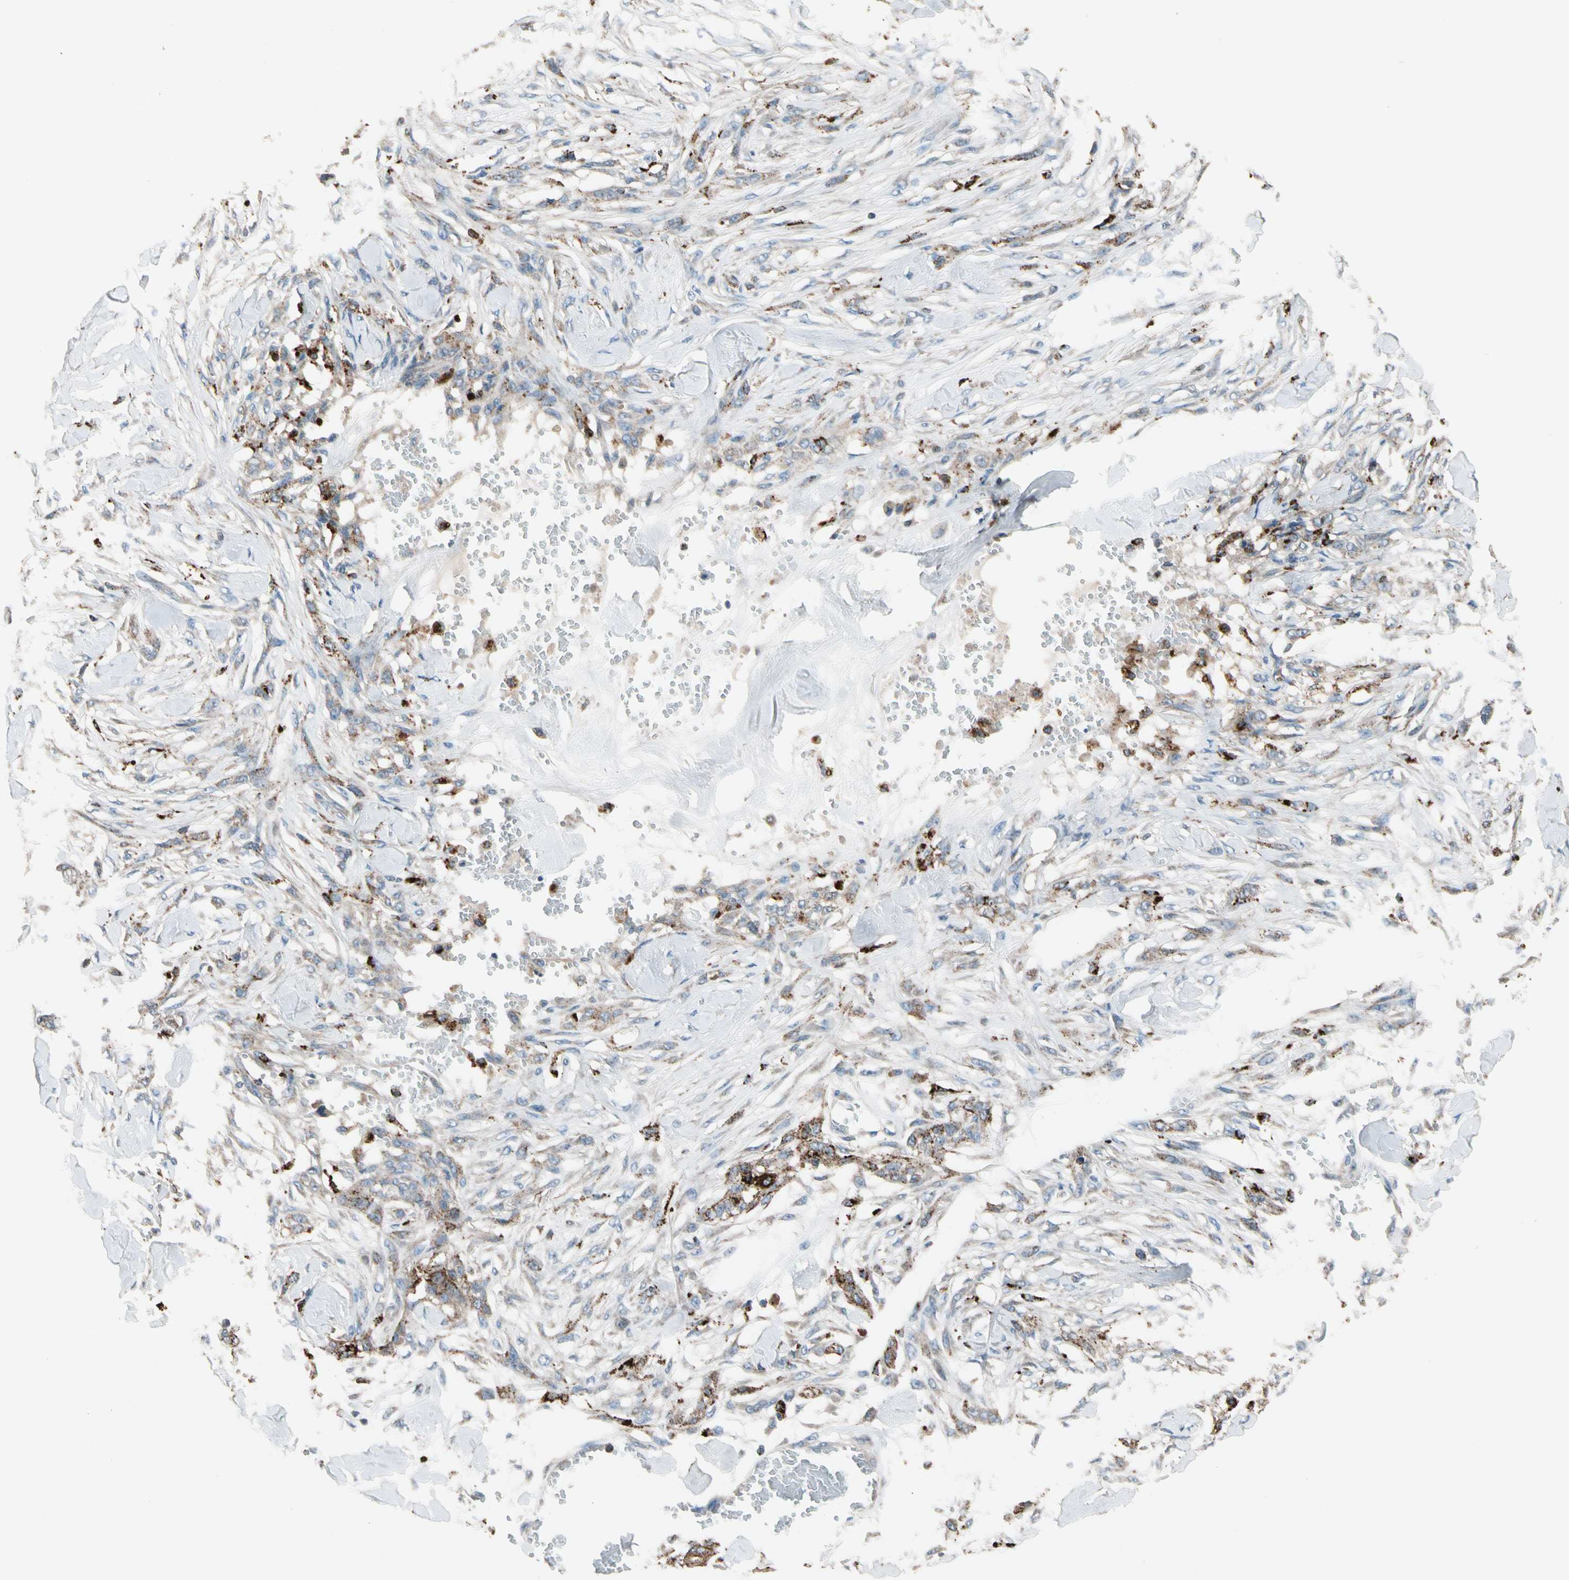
{"staining": {"intensity": "moderate", "quantity": ">75%", "location": "cytoplasmic/membranous"}, "tissue": "skin cancer", "cell_type": "Tumor cells", "image_type": "cancer", "snomed": [{"axis": "morphology", "description": "Normal tissue, NOS"}, {"axis": "morphology", "description": "Squamous cell carcinoma, NOS"}, {"axis": "topography", "description": "Skin"}], "caption": "This micrograph shows skin cancer stained with immunohistochemistry to label a protein in brown. The cytoplasmic/membranous of tumor cells show moderate positivity for the protein. Nuclei are counter-stained blue.", "gene": "GM2A", "patient": {"sex": "female", "age": 59}}